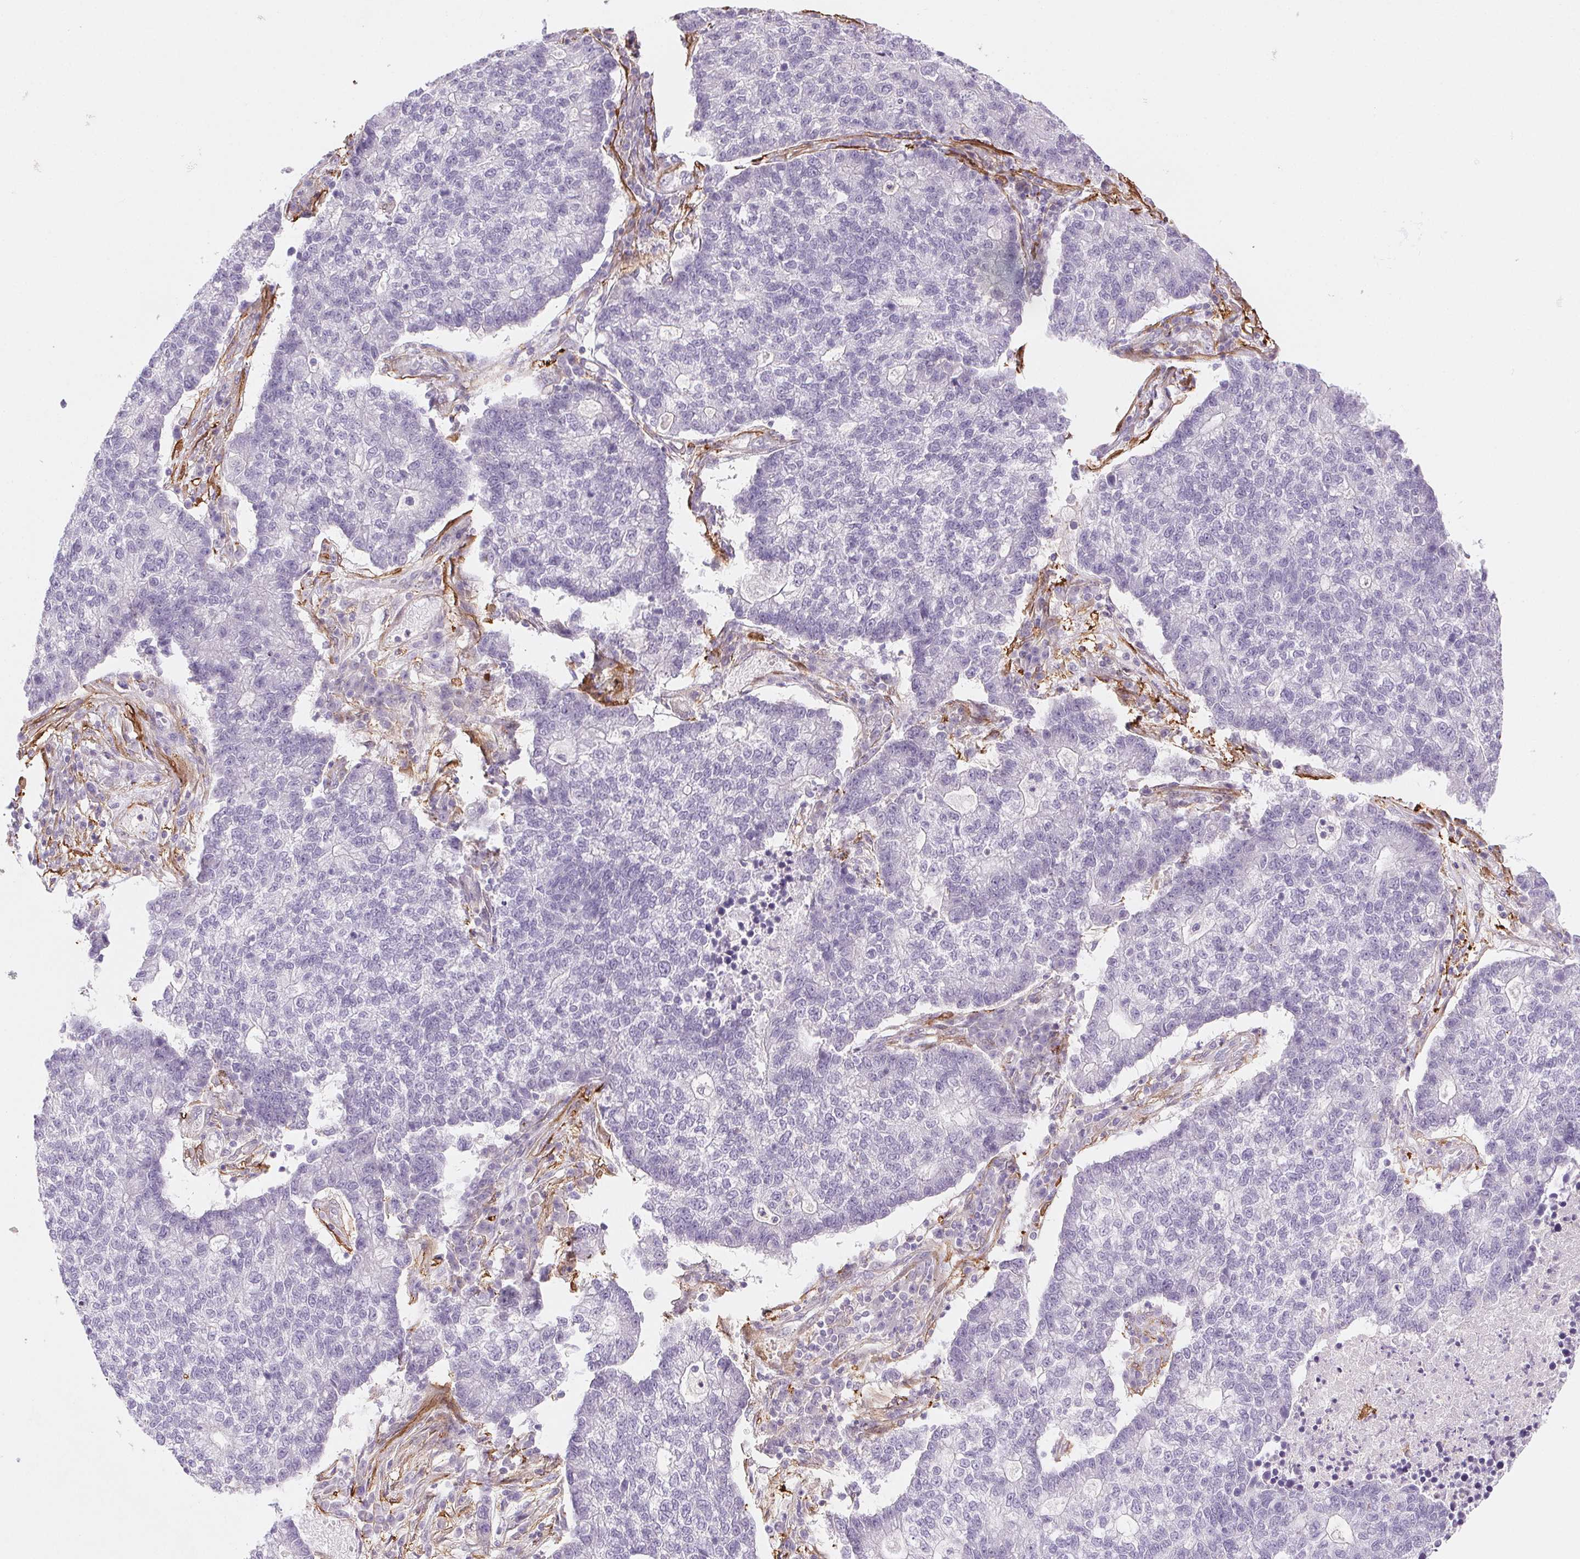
{"staining": {"intensity": "negative", "quantity": "none", "location": "none"}, "tissue": "lung cancer", "cell_type": "Tumor cells", "image_type": "cancer", "snomed": [{"axis": "morphology", "description": "Adenocarcinoma, NOS"}, {"axis": "topography", "description": "Lung"}], "caption": "Lung cancer stained for a protein using immunohistochemistry (IHC) demonstrates no staining tumor cells.", "gene": "GPX8", "patient": {"sex": "male", "age": 57}}